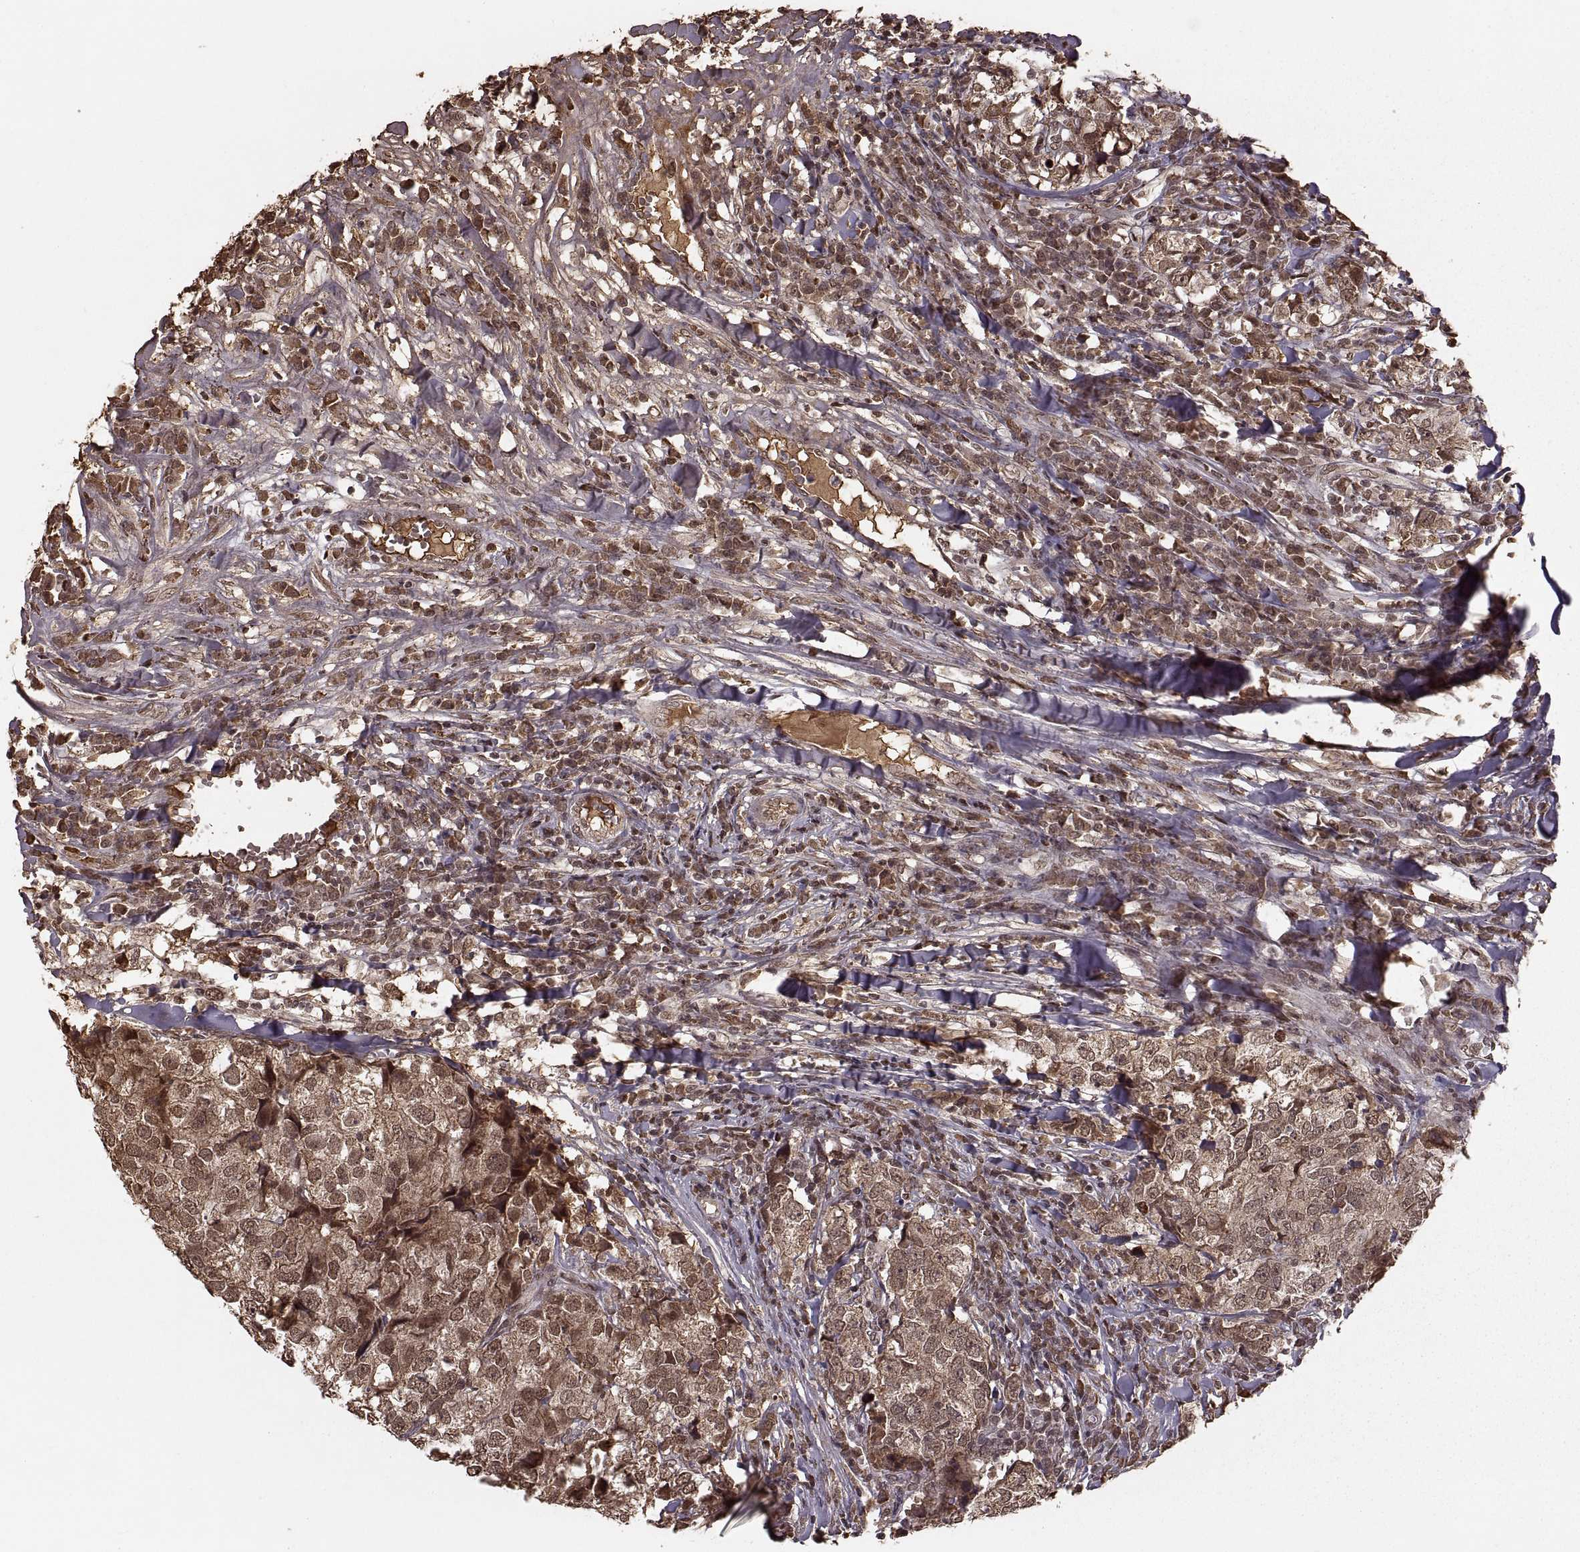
{"staining": {"intensity": "moderate", "quantity": ">75%", "location": "cytoplasmic/membranous,nuclear"}, "tissue": "breast cancer", "cell_type": "Tumor cells", "image_type": "cancer", "snomed": [{"axis": "morphology", "description": "Duct carcinoma"}, {"axis": "topography", "description": "Breast"}], "caption": "This is an image of IHC staining of breast cancer (infiltrating ductal carcinoma), which shows moderate staining in the cytoplasmic/membranous and nuclear of tumor cells.", "gene": "RFT1", "patient": {"sex": "female", "age": 30}}